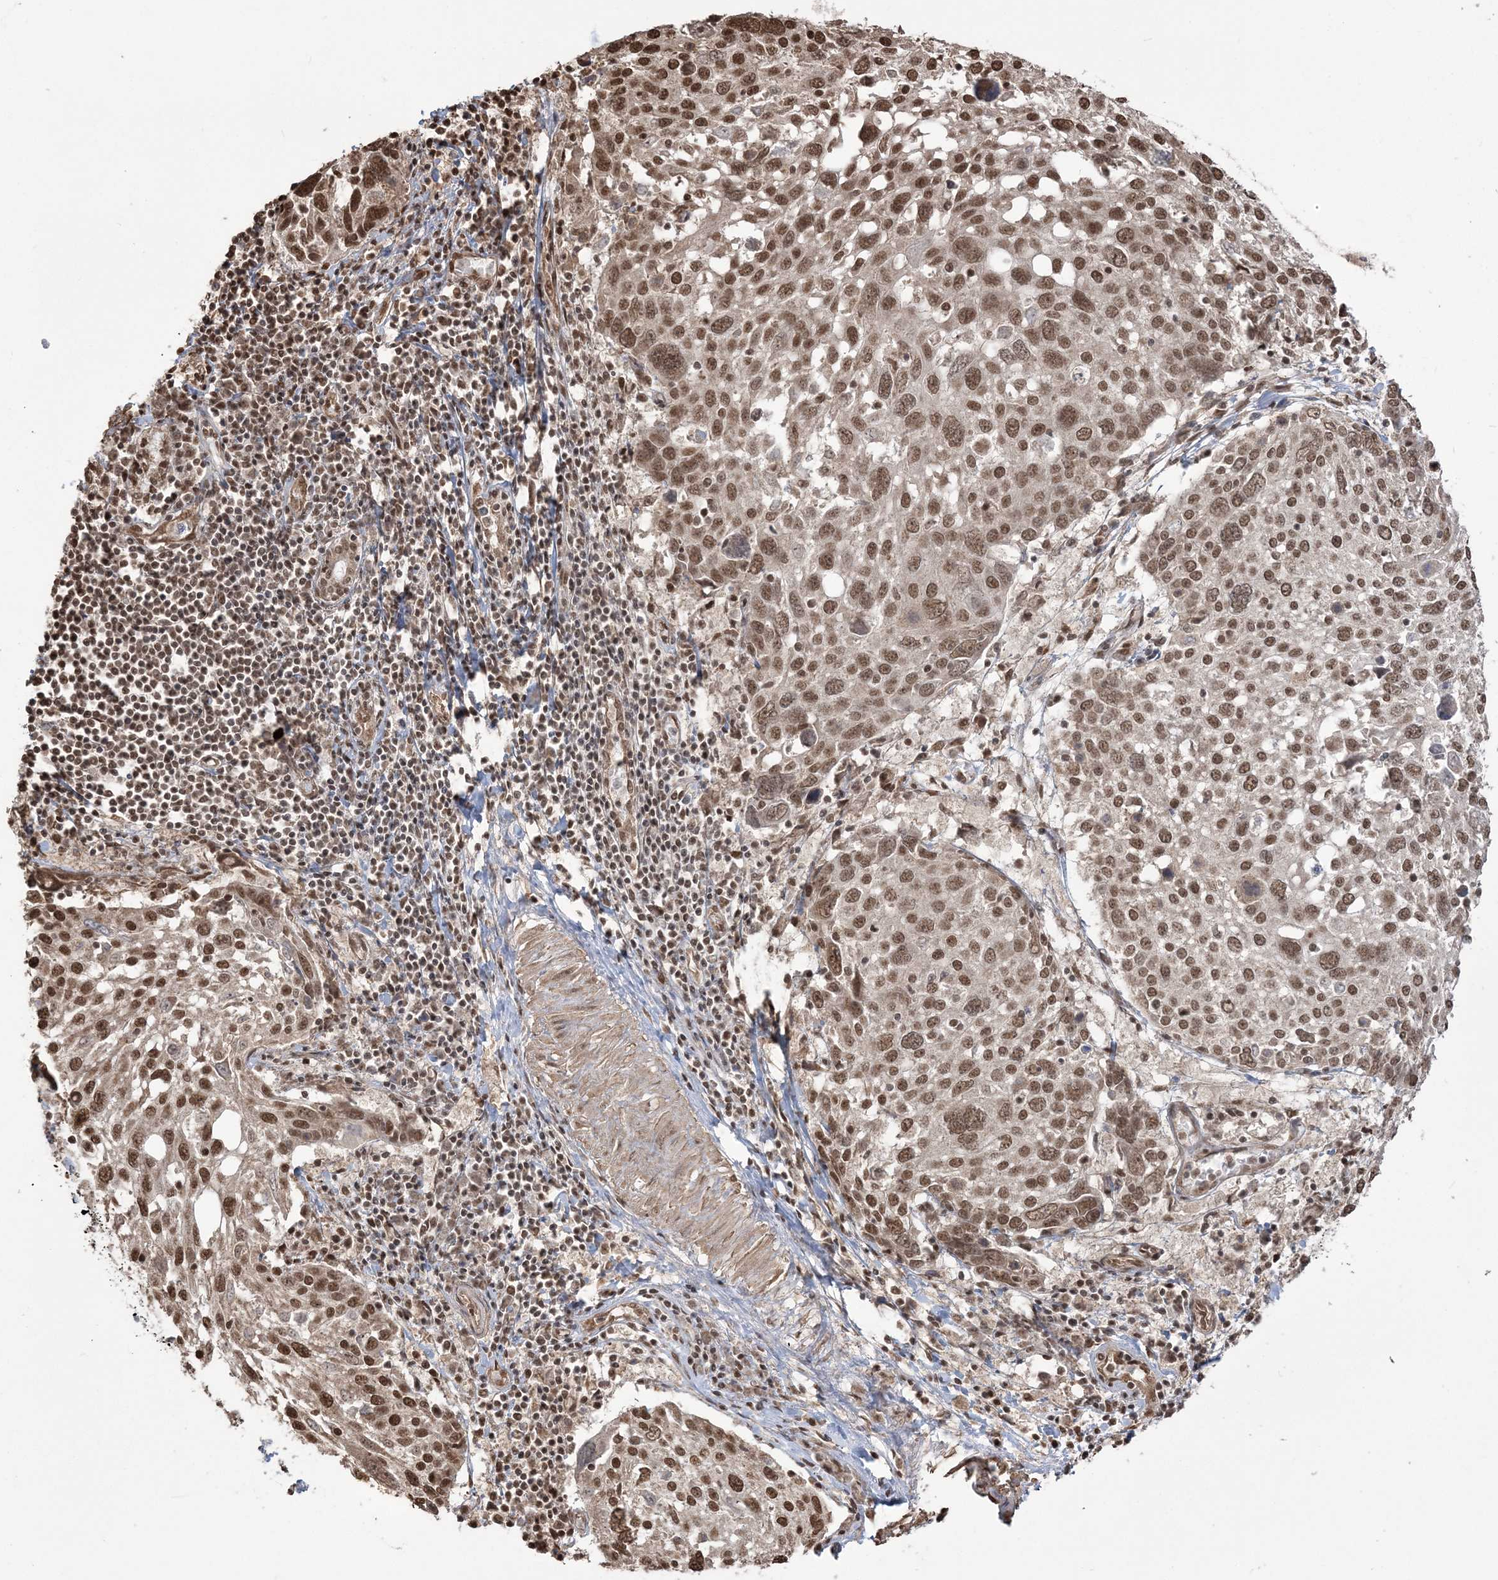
{"staining": {"intensity": "moderate", "quantity": ">75%", "location": "nuclear"}, "tissue": "lung cancer", "cell_type": "Tumor cells", "image_type": "cancer", "snomed": [{"axis": "morphology", "description": "Squamous cell carcinoma, NOS"}, {"axis": "topography", "description": "Lung"}], "caption": "There is medium levels of moderate nuclear positivity in tumor cells of squamous cell carcinoma (lung), as demonstrated by immunohistochemical staining (brown color).", "gene": "ZNF839", "patient": {"sex": "male", "age": 65}}